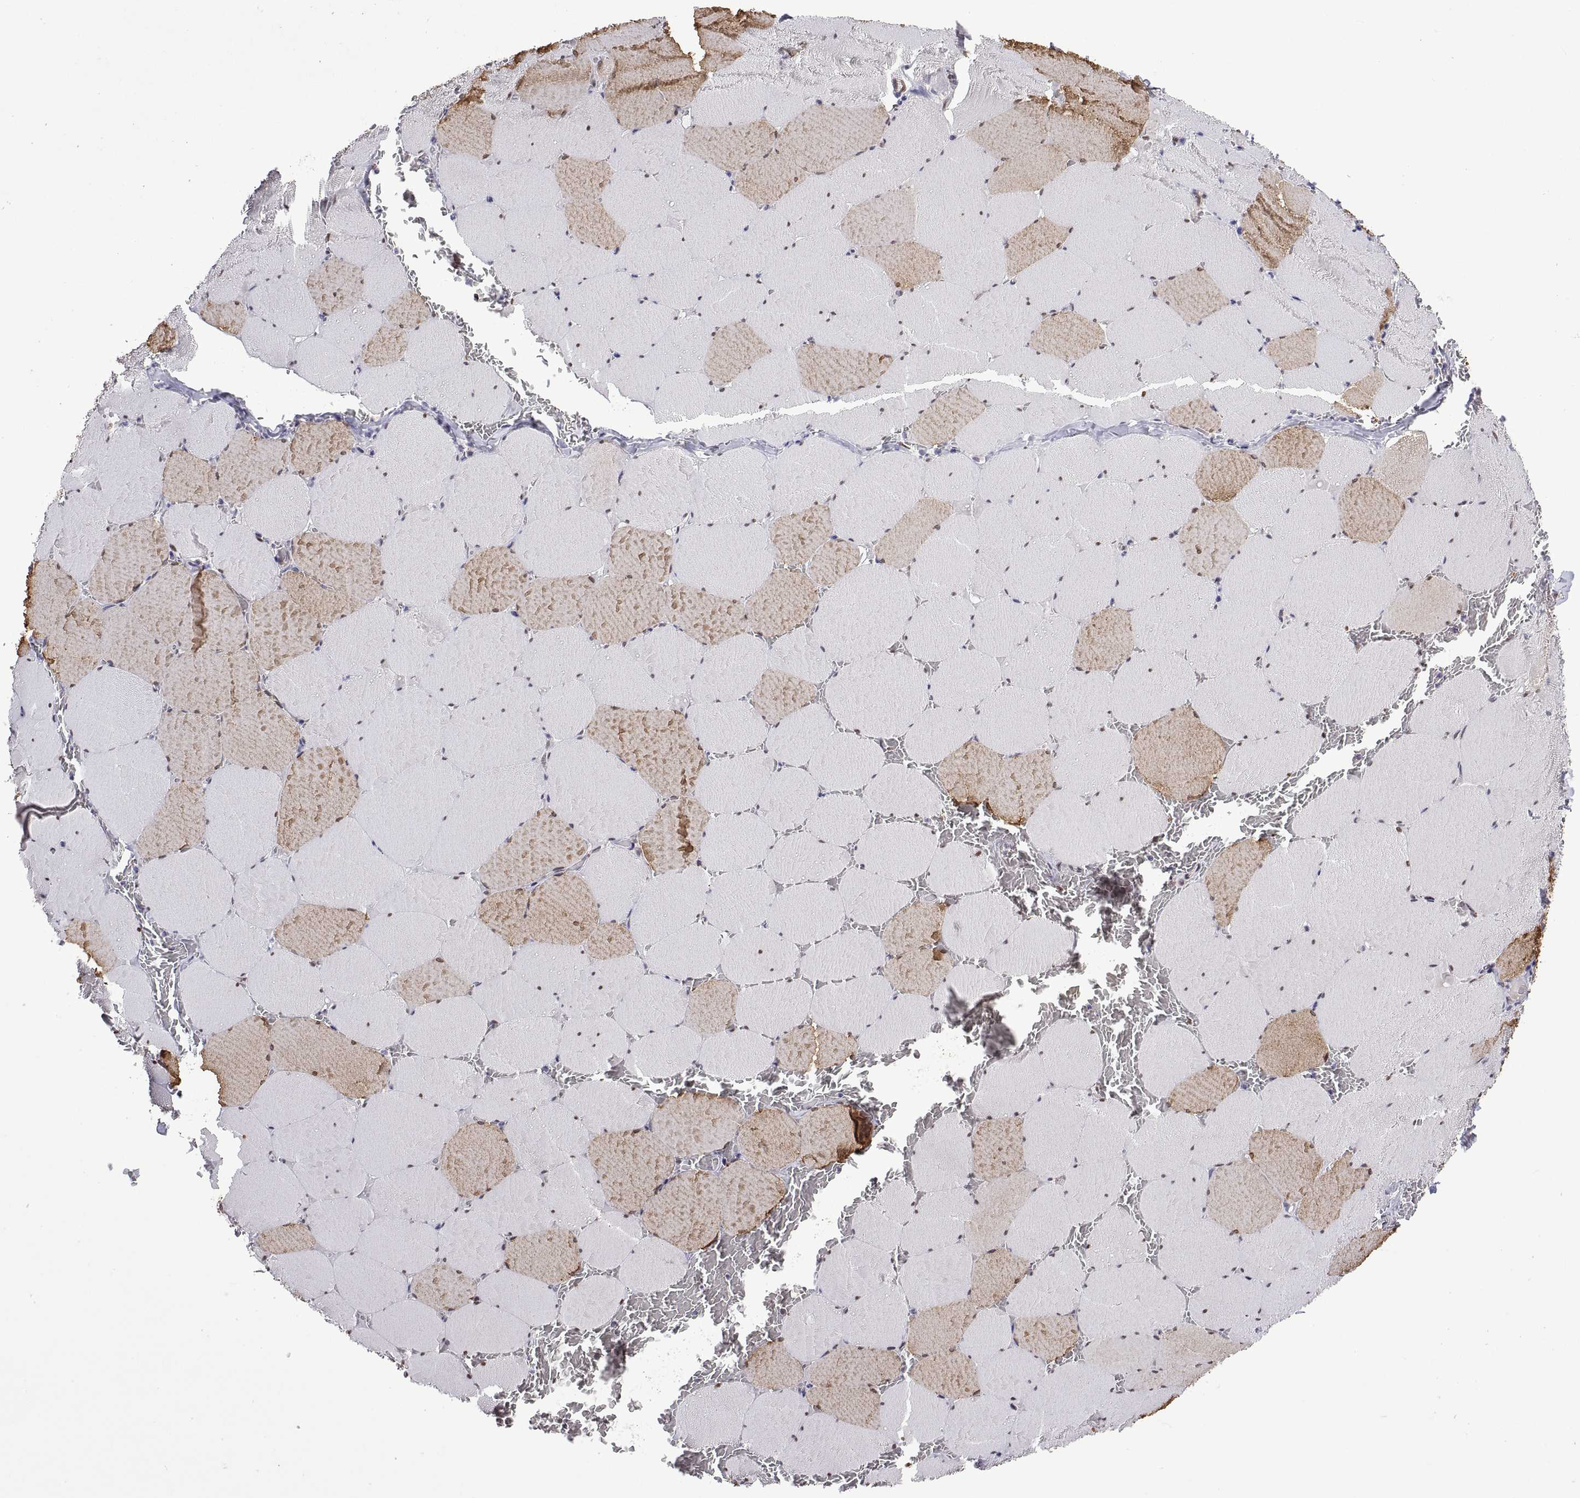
{"staining": {"intensity": "moderate", "quantity": "25%-75%", "location": "cytoplasmic/membranous,nuclear"}, "tissue": "skeletal muscle", "cell_type": "Myocytes", "image_type": "normal", "snomed": [{"axis": "morphology", "description": "Normal tissue, NOS"}, {"axis": "morphology", "description": "Malignant melanoma, Metastatic site"}, {"axis": "topography", "description": "Skeletal muscle"}], "caption": "High-magnification brightfield microscopy of normal skeletal muscle stained with DAB (brown) and counterstained with hematoxylin (blue). myocytes exhibit moderate cytoplasmic/membranous,nuclear staining is seen in approximately25%-75% of cells.", "gene": "NR4A1", "patient": {"sex": "male", "age": 50}}